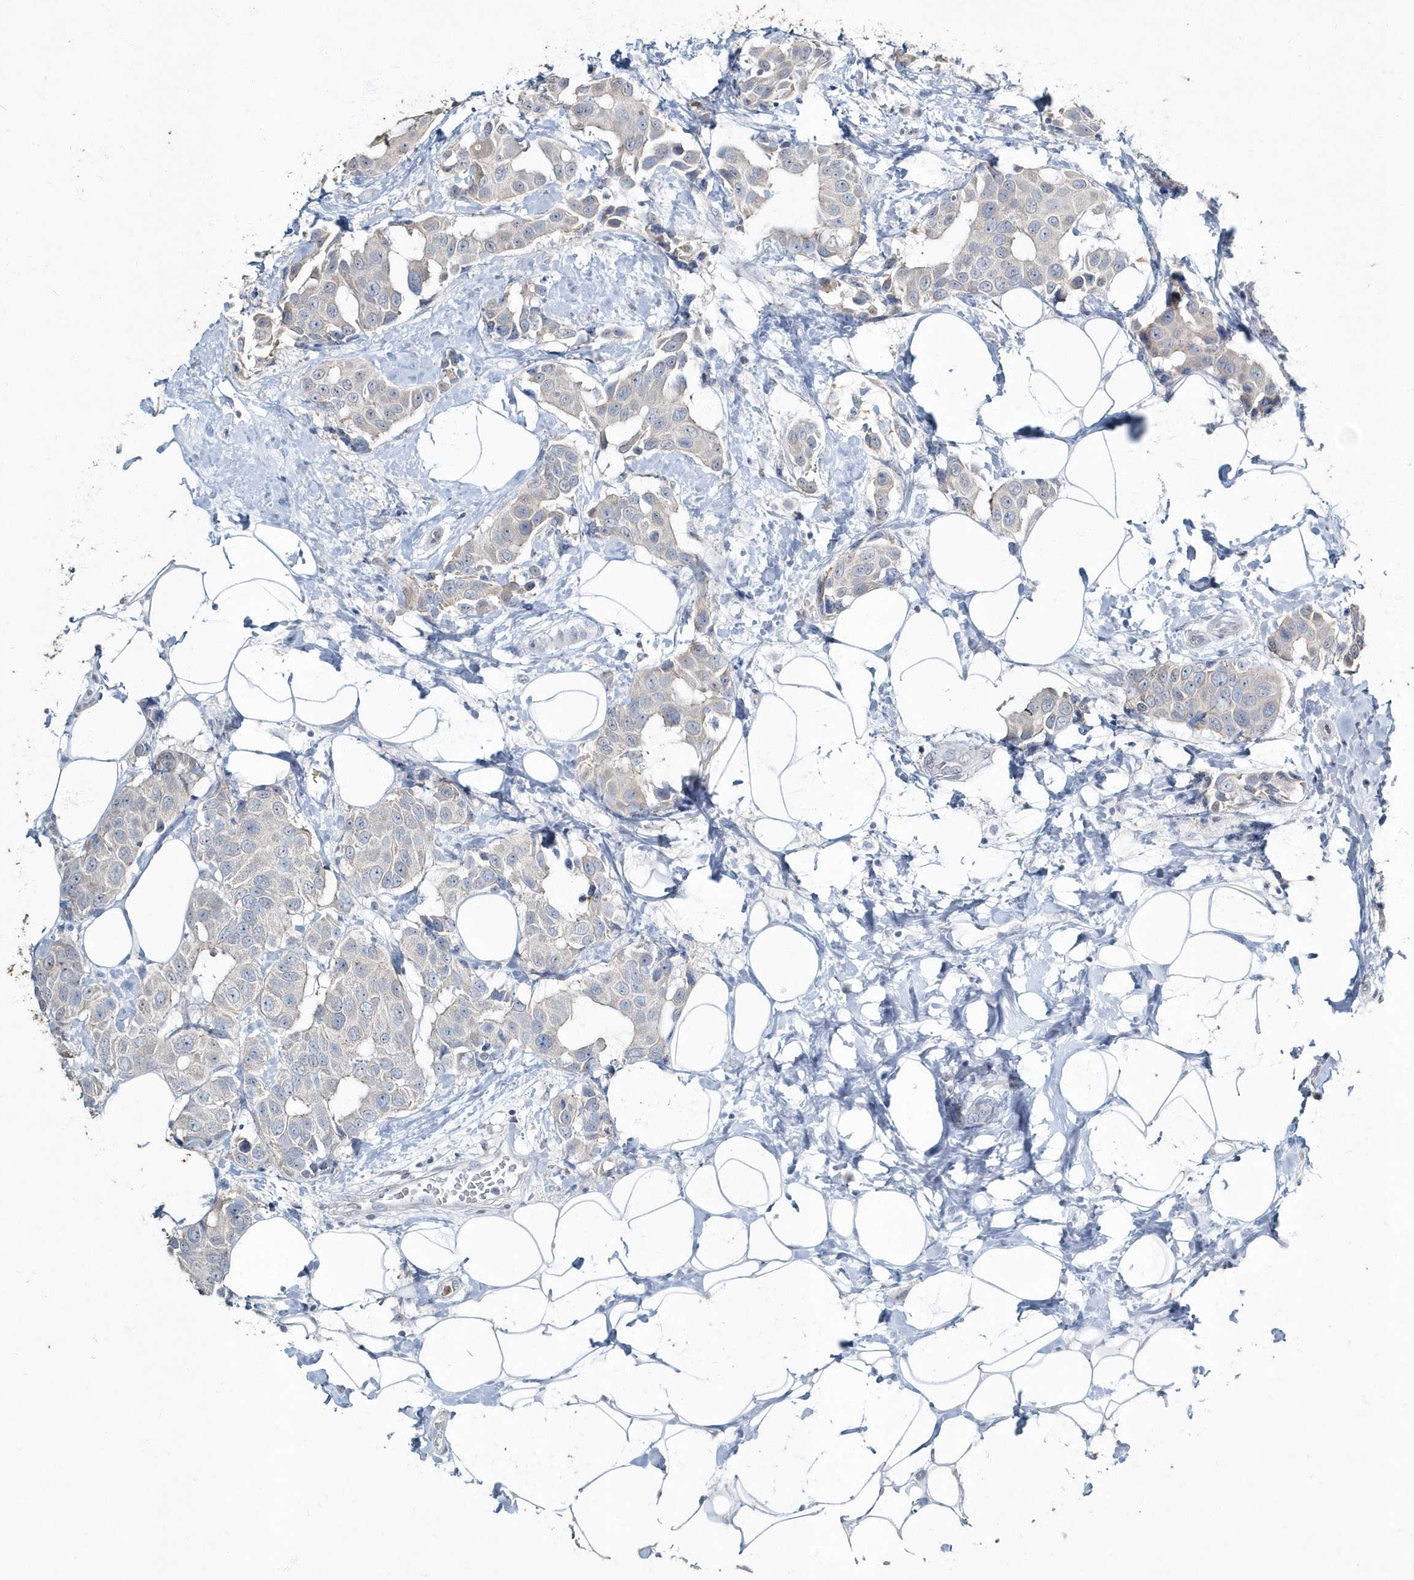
{"staining": {"intensity": "negative", "quantity": "none", "location": "none"}, "tissue": "breast cancer", "cell_type": "Tumor cells", "image_type": "cancer", "snomed": [{"axis": "morphology", "description": "Normal tissue, NOS"}, {"axis": "morphology", "description": "Duct carcinoma"}, {"axis": "topography", "description": "Breast"}], "caption": "Protein analysis of breast cancer (invasive ductal carcinoma) exhibits no significant positivity in tumor cells.", "gene": "MYOT", "patient": {"sex": "female", "age": 39}}